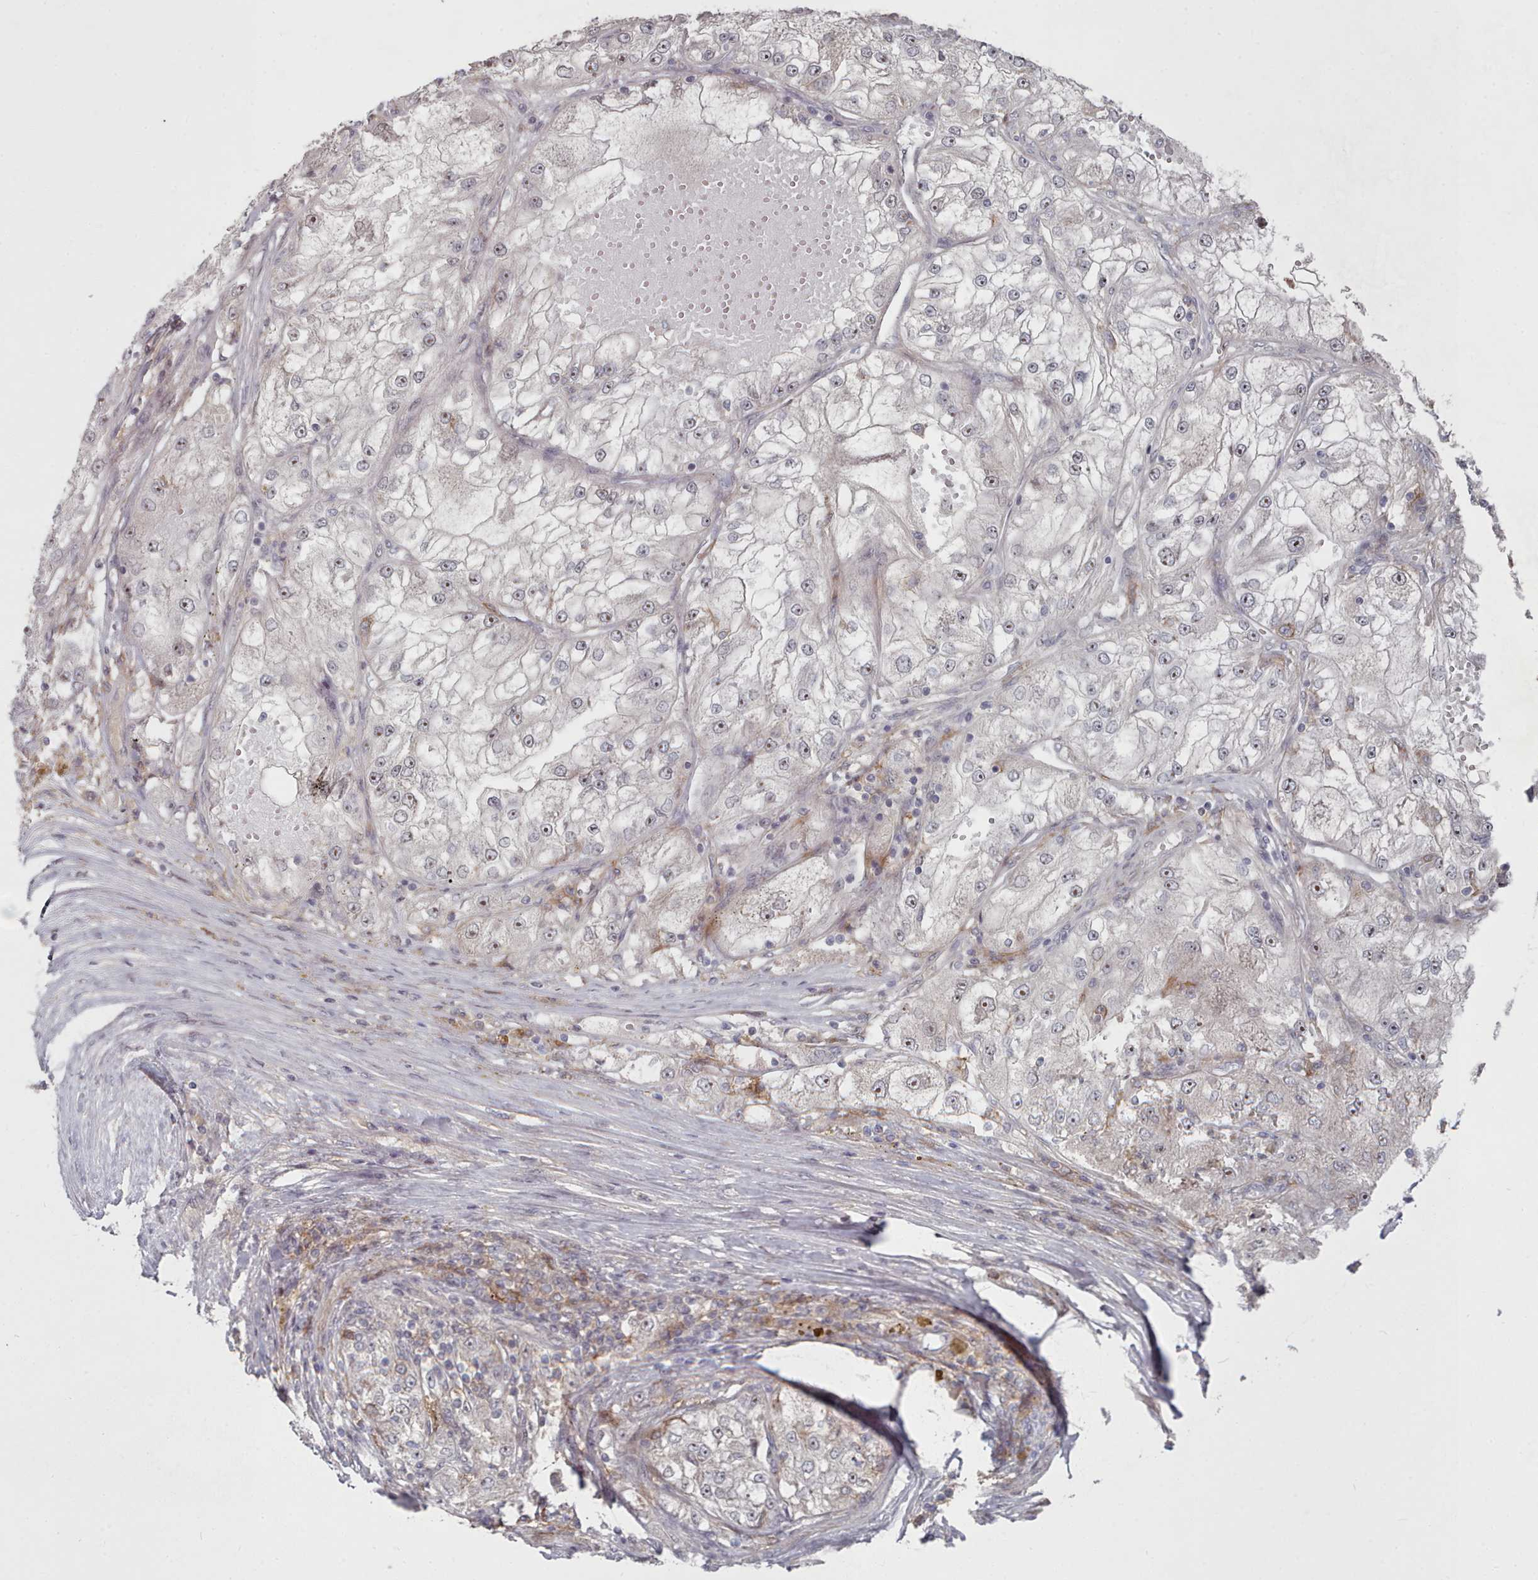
{"staining": {"intensity": "moderate", "quantity": "<25%", "location": "nuclear"}, "tissue": "renal cancer", "cell_type": "Tumor cells", "image_type": "cancer", "snomed": [{"axis": "morphology", "description": "Adenocarcinoma, NOS"}, {"axis": "topography", "description": "Kidney"}], "caption": "Renal adenocarcinoma stained for a protein displays moderate nuclear positivity in tumor cells.", "gene": "COL8A2", "patient": {"sex": "female", "age": 72}}